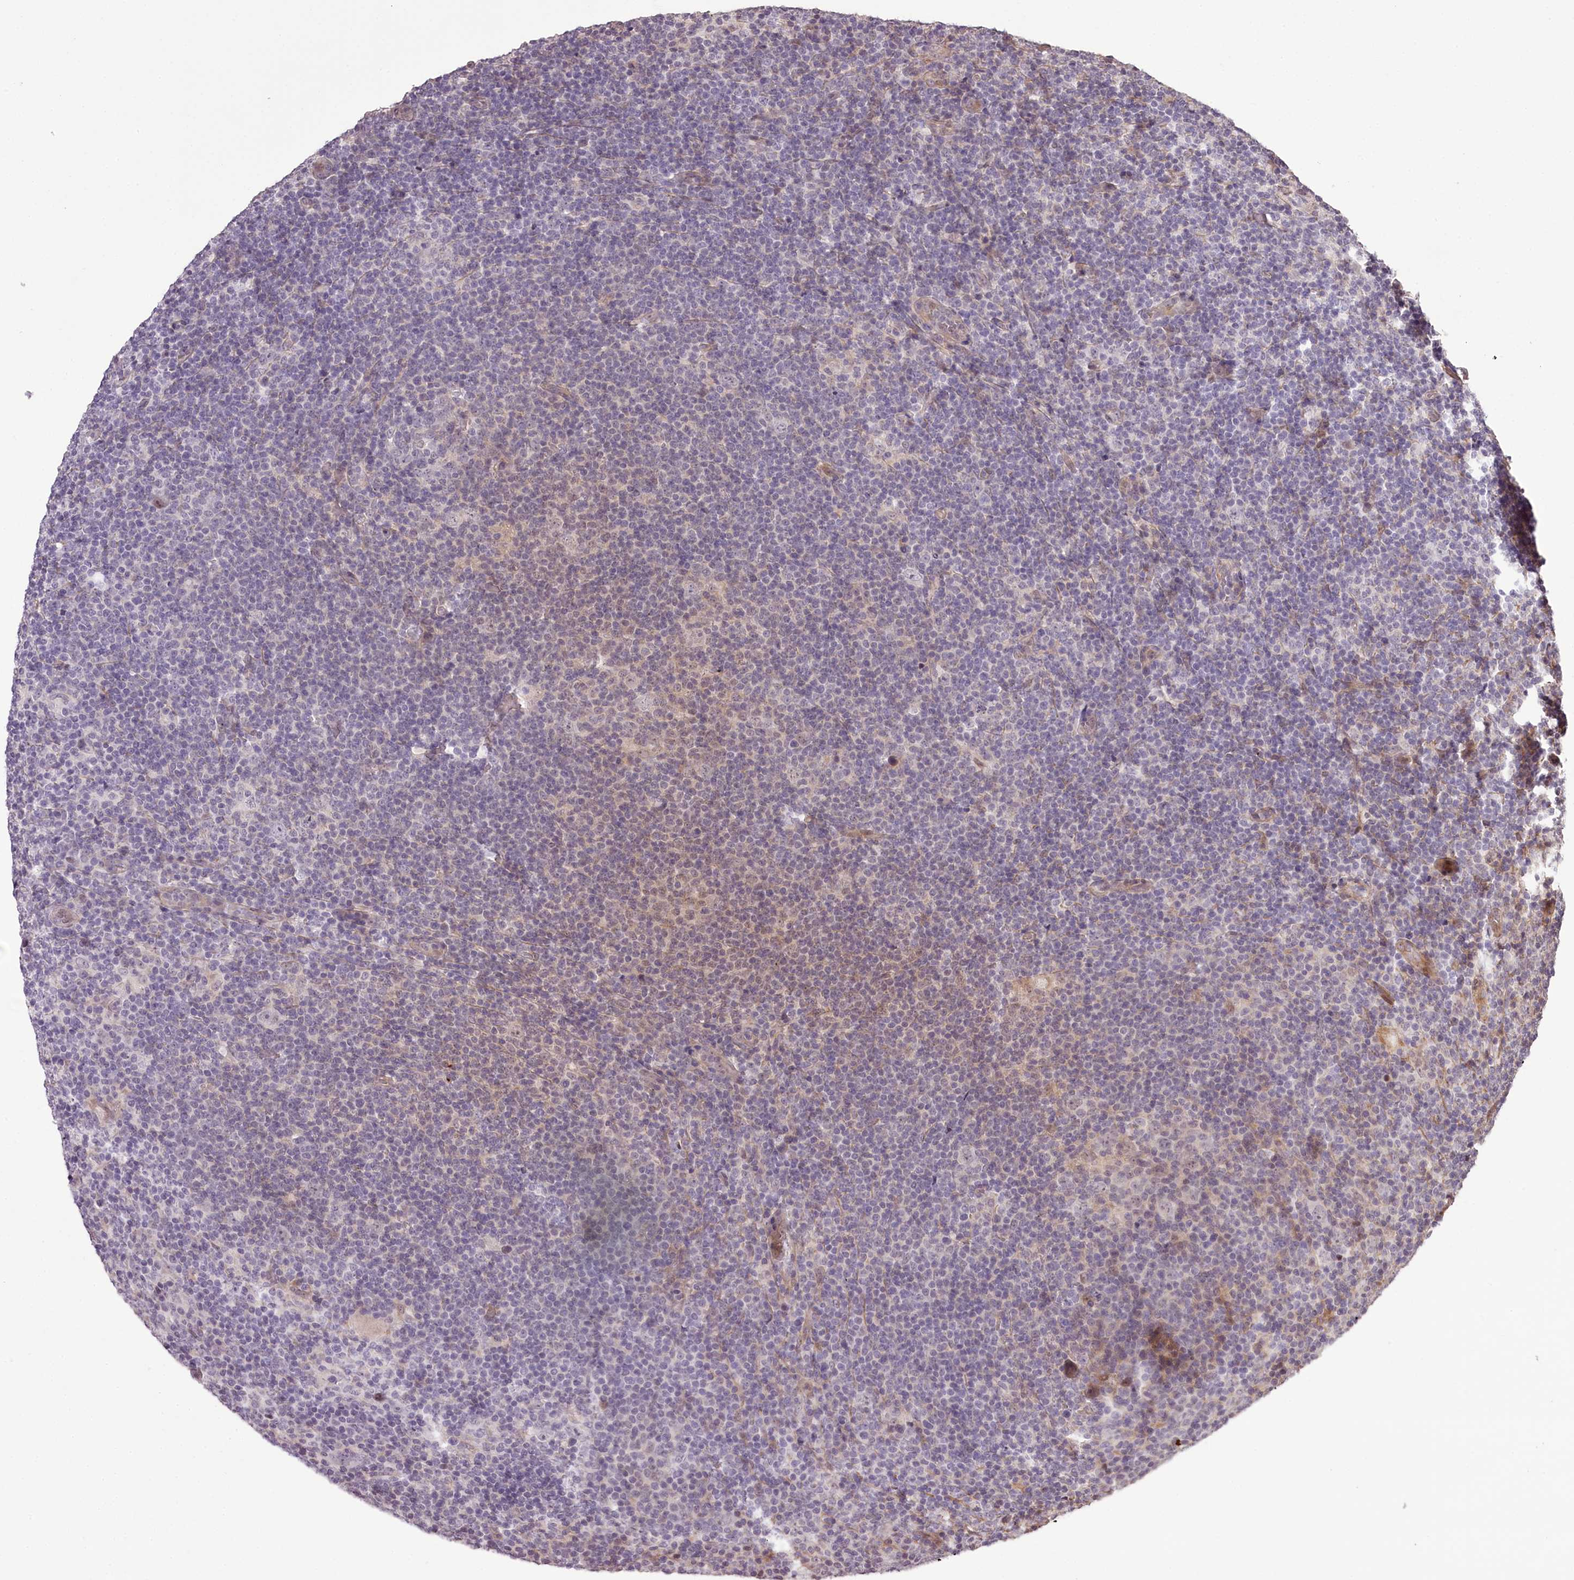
{"staining": {"intensity": "negative", "quantity": "none", "location": "none"}, "tissue": "lymphoma", "cell_type": "Tumor cells", "image_type": "cancer", "snomed": [{"axis": "morphology", "description": "Hodgkin's disease, NOS"}, {"axis": "topography", "description": "Lymph node"}], "caption": "Tumor cells show no significant positivity in lymphoma.", "gene": "TTC33", "patient": {"sex": "female", "age": 57}}